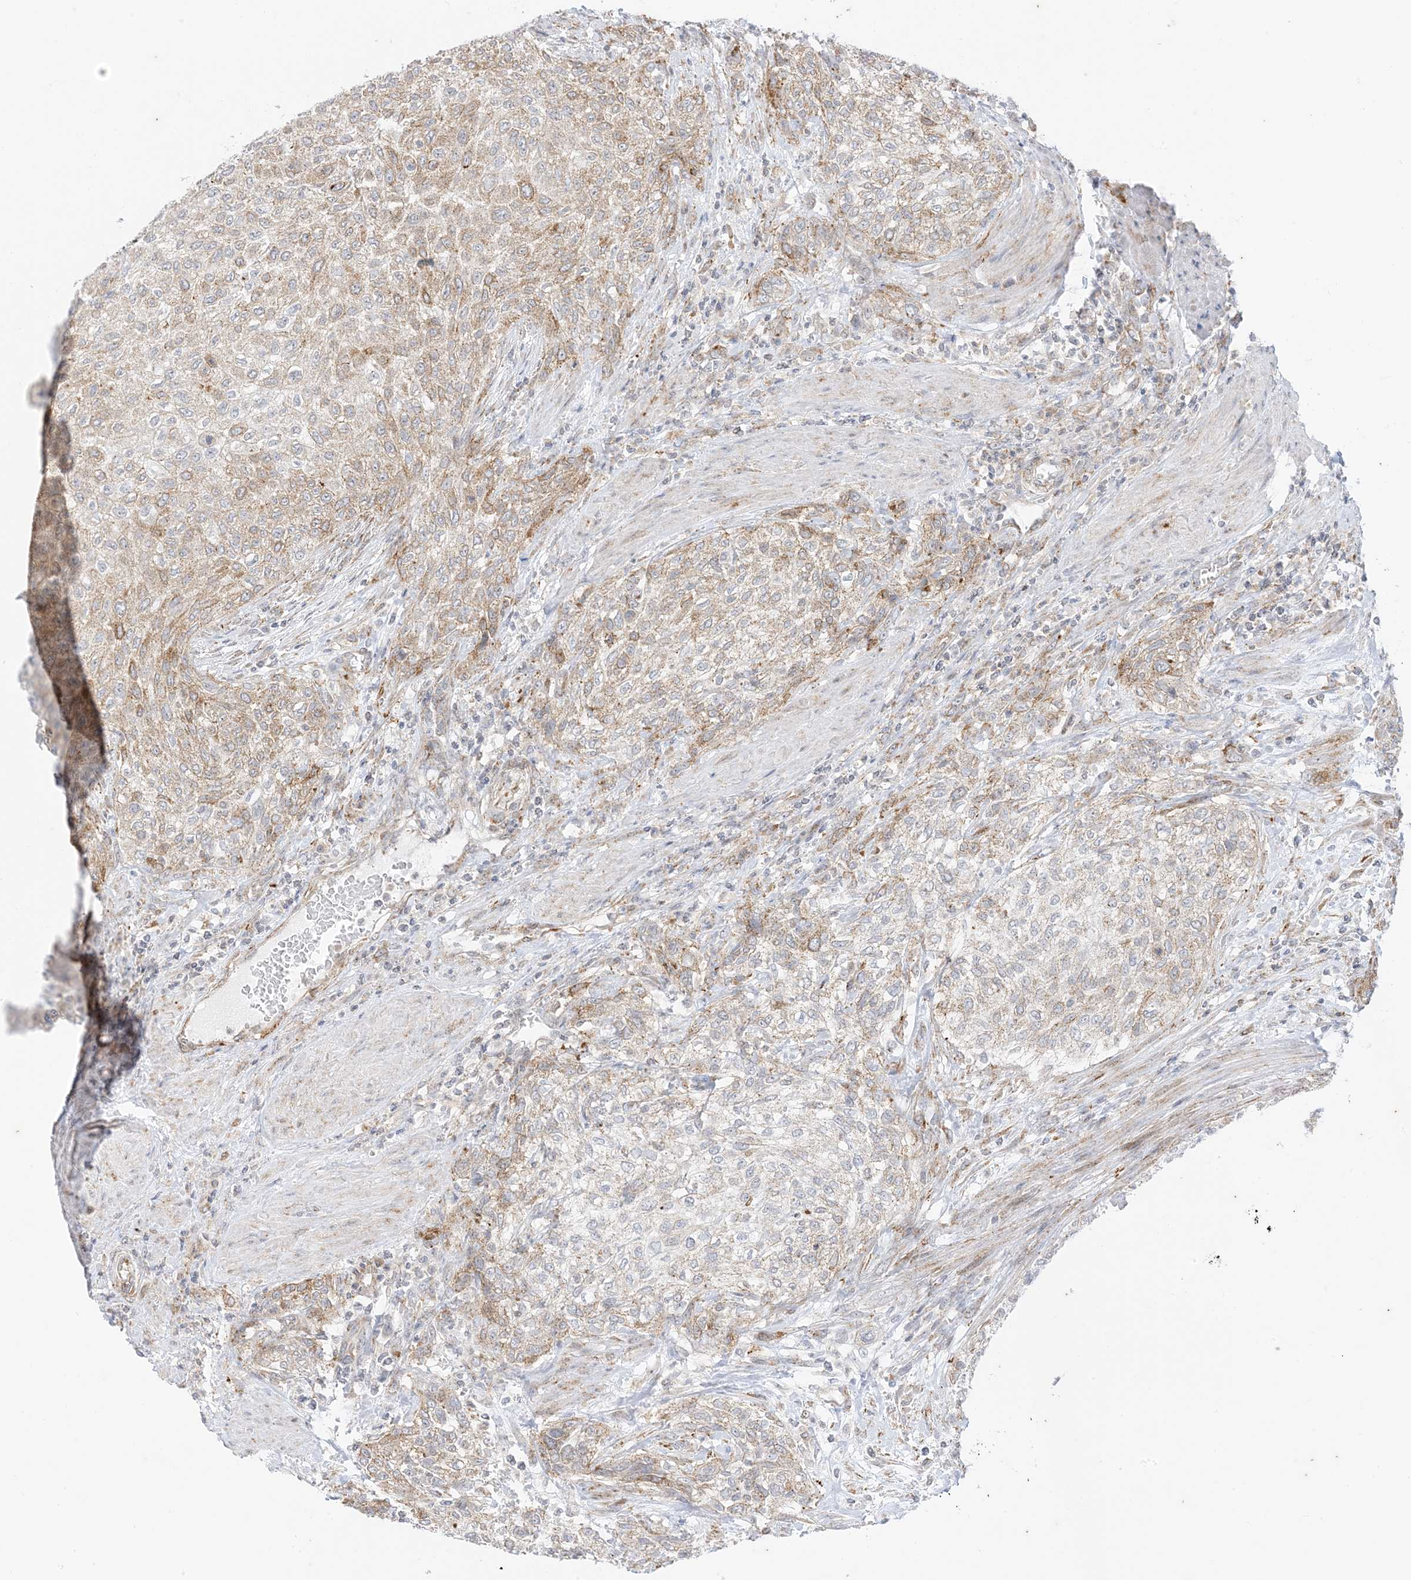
{"staining": {"intensity": "weak", "quantity": "25%-75%", "location": "cytoplasmic/membranous"}, "tissue": "urothelial cancer", "cell_type": "Tumor cells", "image_type": "cancer", "snomed": [{"axis": "morphology", "description": "Urothelial carcinoma, High grade"}, {"axis": "topography", "description": "Urinary bladder"}], "caption": "Immunohistochemistry (IHC) (DAB (3,3'-diaminobenzidine)) staining of urothelial cancer displays weak cytoplasmic/membranous protein staining in about 25%-75% of tumor cells.", "gene": "RAC1", "patient": {"sex": "male", "age": 35}}